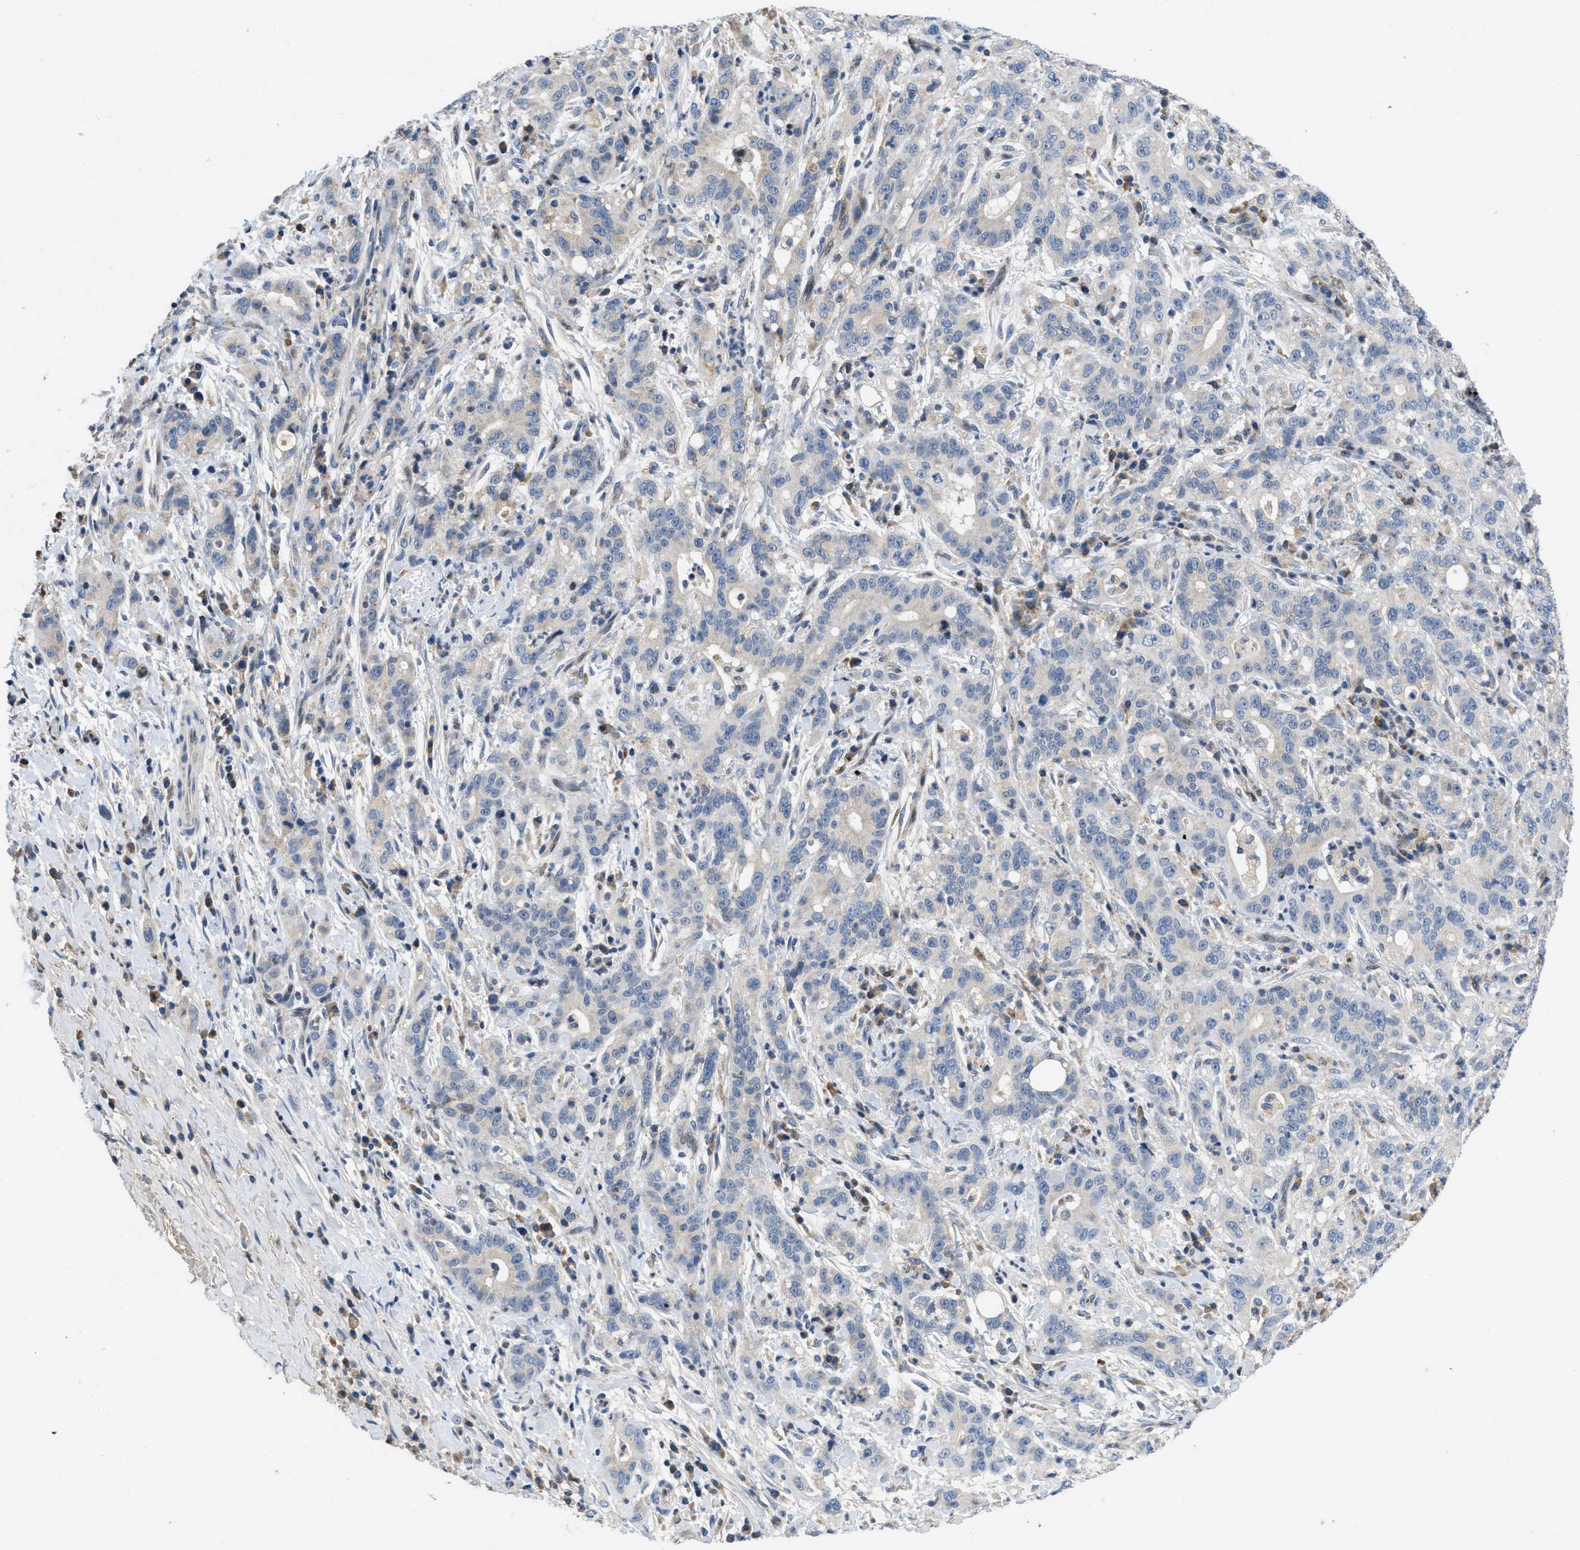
{"staining": {"intensity": "negative", "quantity": "none", "location": "none"}, "tissue": "liver cancer", "cell_type": "Tumor cells", "image_type": "cancer", "snomed": [{"axis": "morphology", "description": "Cholangiocarcinoma"}, {"axis": "topography", "description": "Liver"}], "caption": "This is an immunohistochemistry image of liver cholangiocarcinoma. There is no expression in tumor cells.", "gene": "PNKD", "patient": {"sex": "female", "age": 38}}